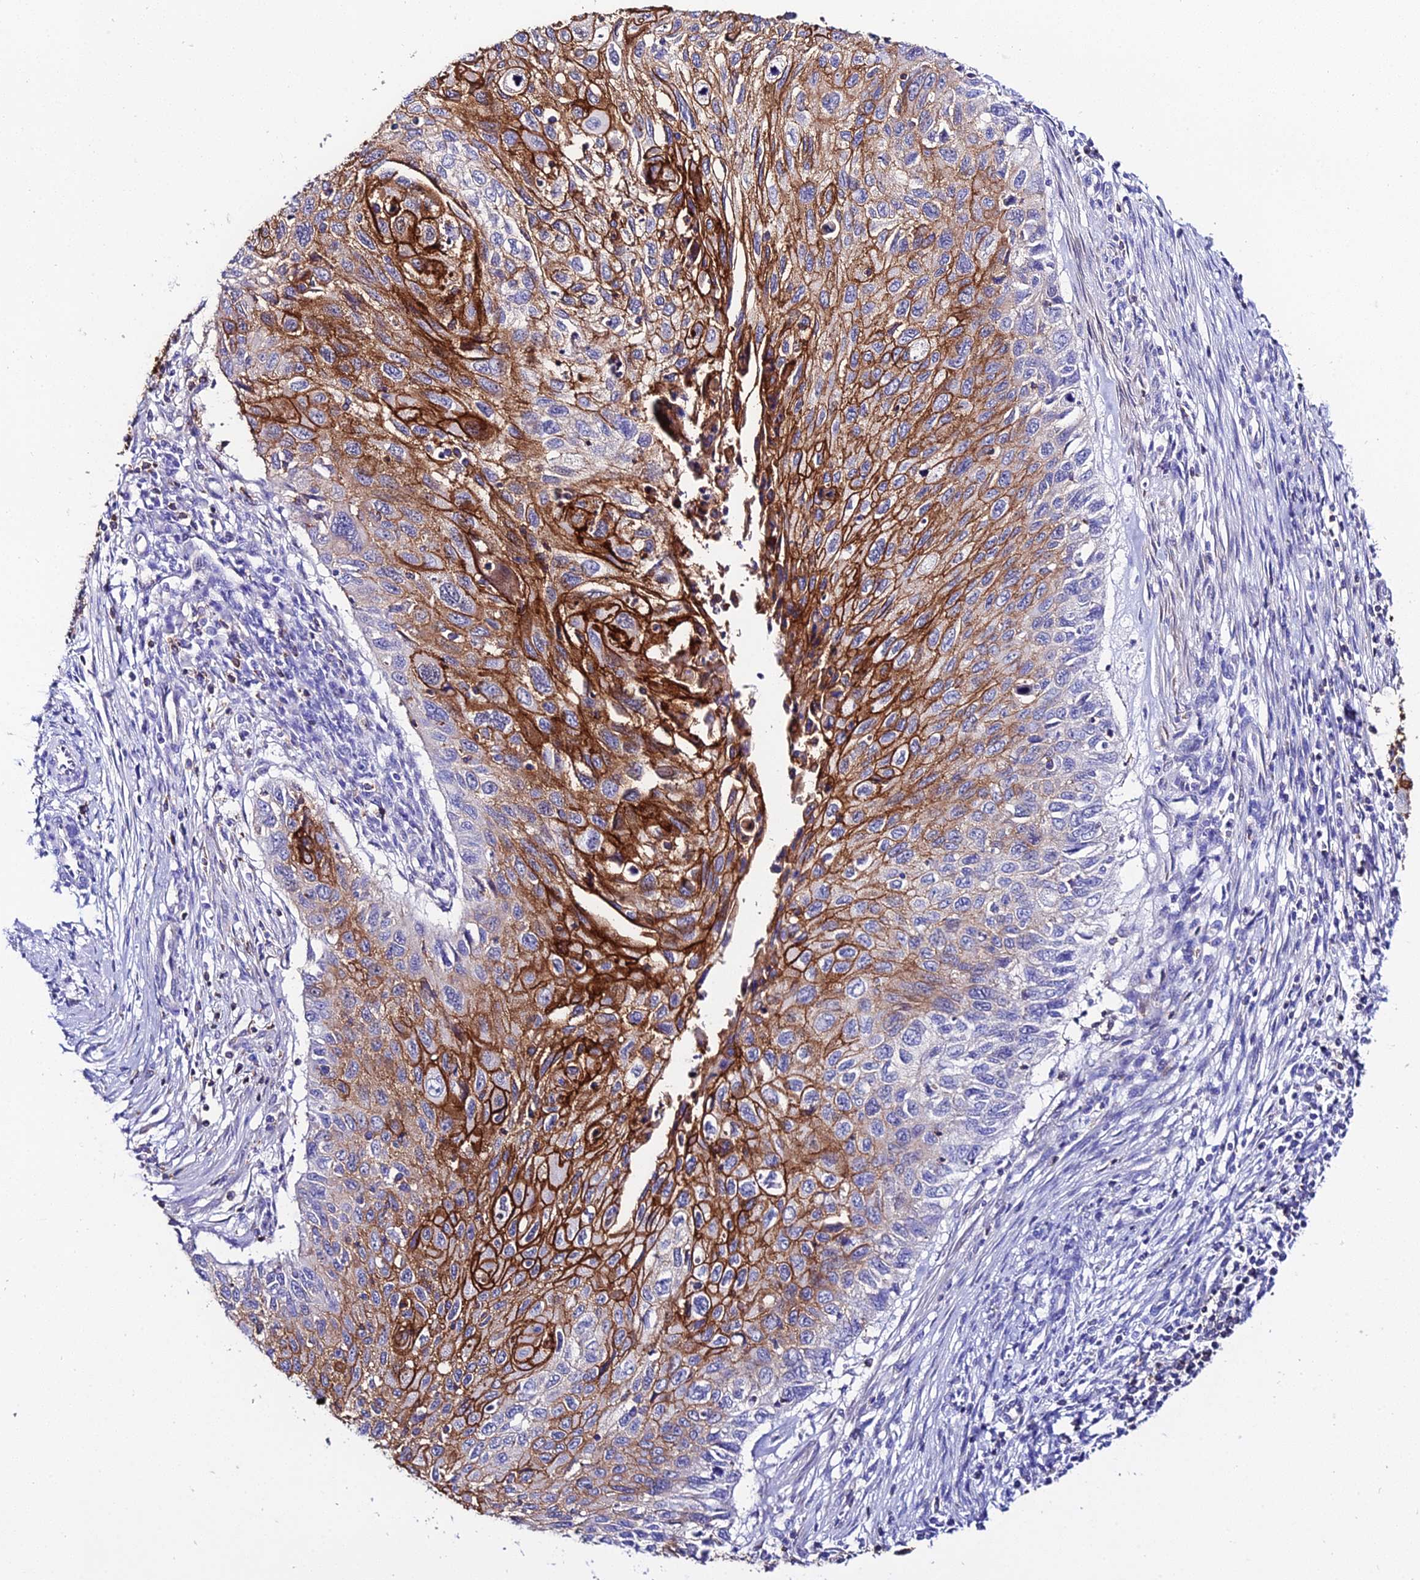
{"staining": {"intensity": "strong", "quantity": "25%-75%", "location": "cytoplasmic/membranous"}, "tissue": "cervical cancer", "cell_type": "Tumor cells", "image_type": "cancer", "snomed": [{"axis": "morphology", "description": "Squamous cell carcinoma, NOS"}, {"axis": "topography", "description": "Cervix"}], "caption": "Cervical cancer stained with a brown dye shows strong cytoplasmic/membranous positive positivity in approximately 25%-75% of tumor cells.", "gene": "S100A16", "patient": {"sex": "female", "age": 70}}